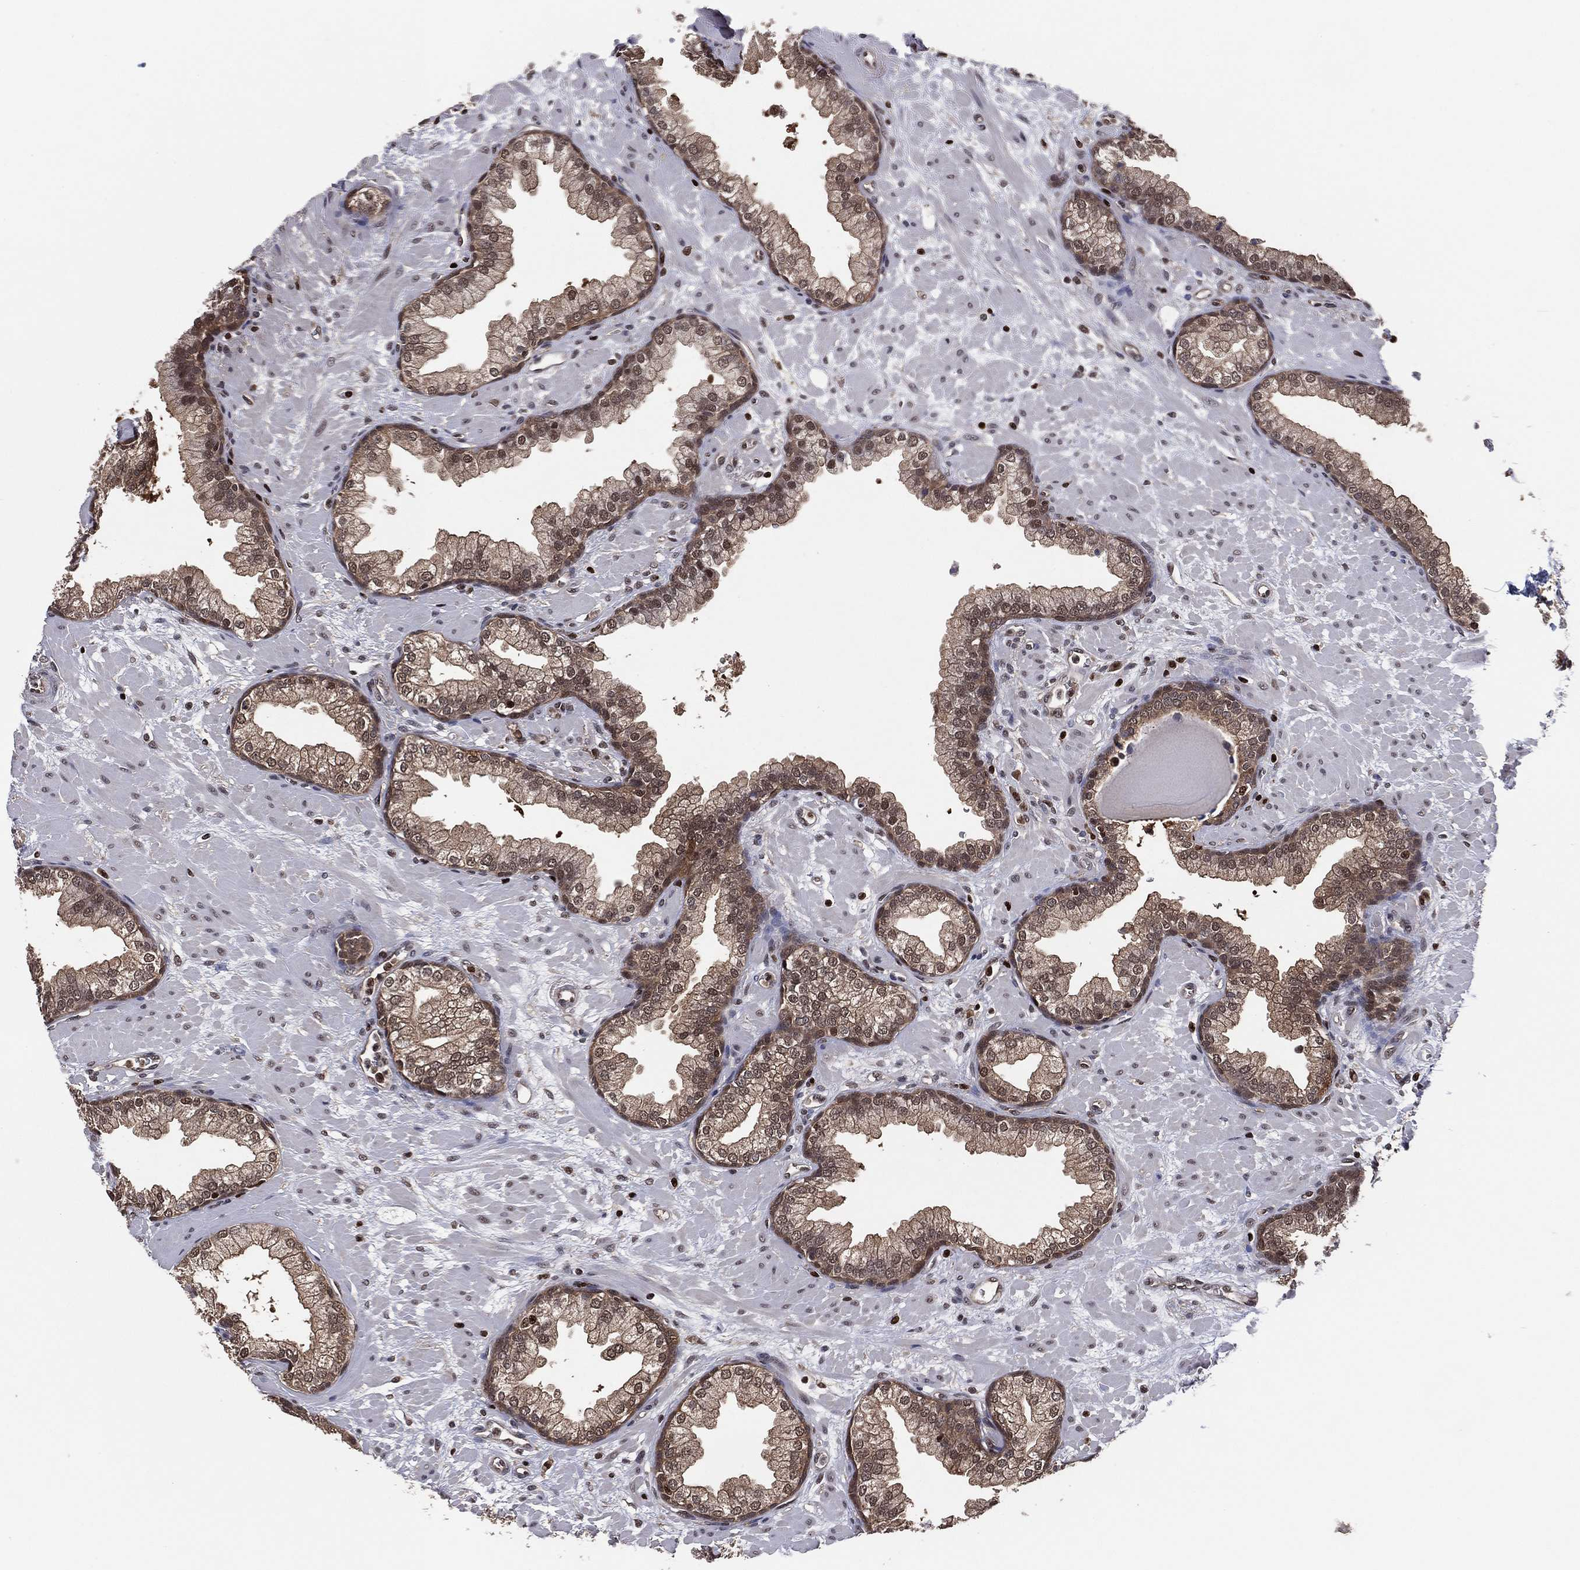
{"staining": {"intensity": "moderate", "quantity": ">75%", "location": "cytoplasmic/membranous,nuclear"}, "tissue": "prostate", "cell_type": "Glandular cells", "image_type": "normal", "snomed": [{"axis": "morphology", "description": "Normal tissue, NOS"}, {"axis": "topography", "description": "Prostate"}], "caption": "A photomicrograph showing moderate cytoplasmic/membranous,nuclear expression in approximately >75% of glandular cells in normal prostate, as visualized by brown immunohistochemical staining.", "gene": "PSMA1", "patient": {"sex": "male", "age": 63}}